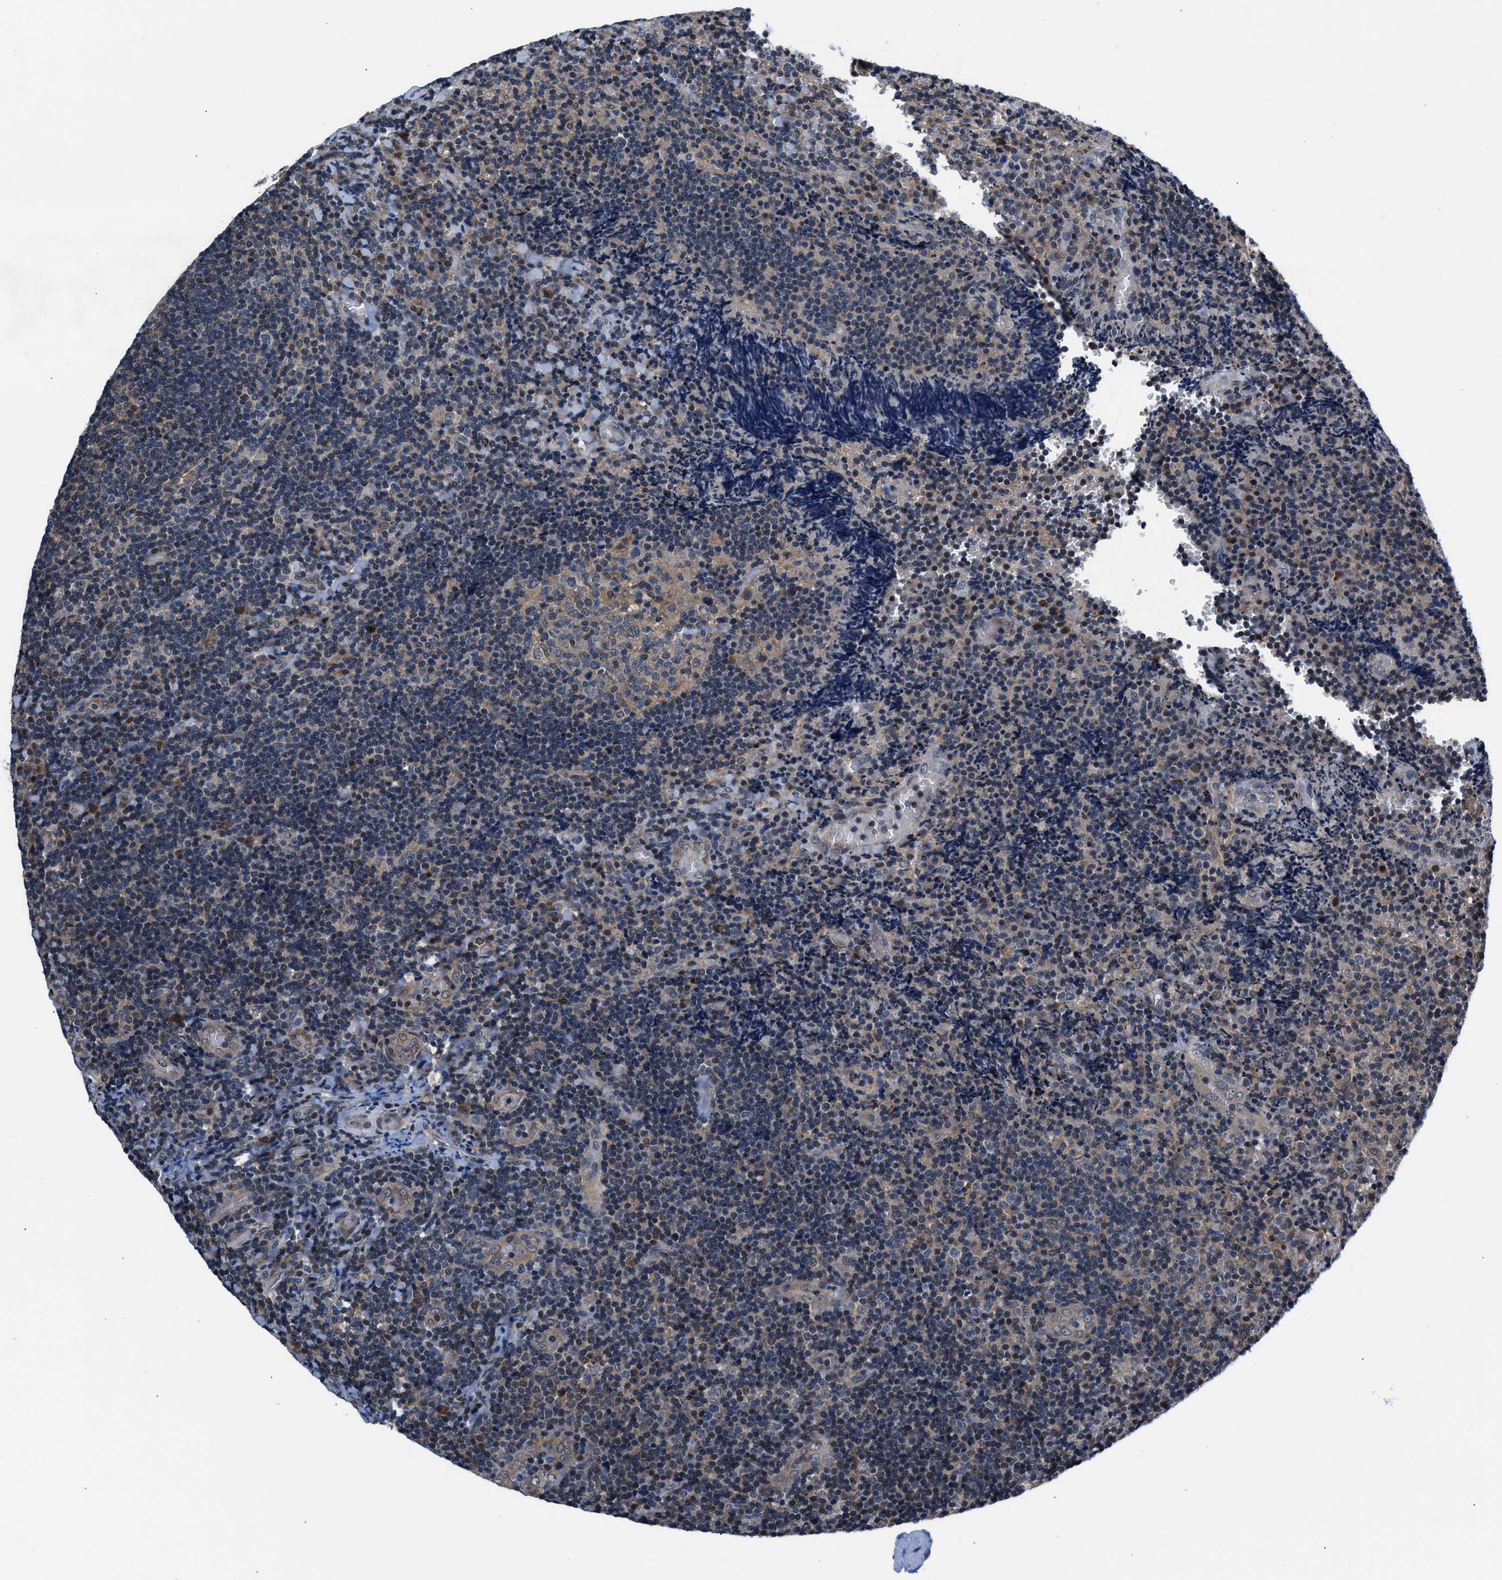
{"staining": {"intensity": "weak", "quantity": "<25%", "location": "cytoplasmic/membranous"}, "tissue": "lymphoma", "cell_type": "Tumor cells", "image_type": "cancer", "snomed": [{"axis": "morphology", "description": "Malignant lymphoma, non-Hodgkin's type, High grade"}, {"axis": "topography", "description": "Tonsil"}], "caption": "Tumor cells are negative for brown protein staining in lymphoma.", "gene": "PRPSAP2", "patient": {"sex": "female", "age": 36}}